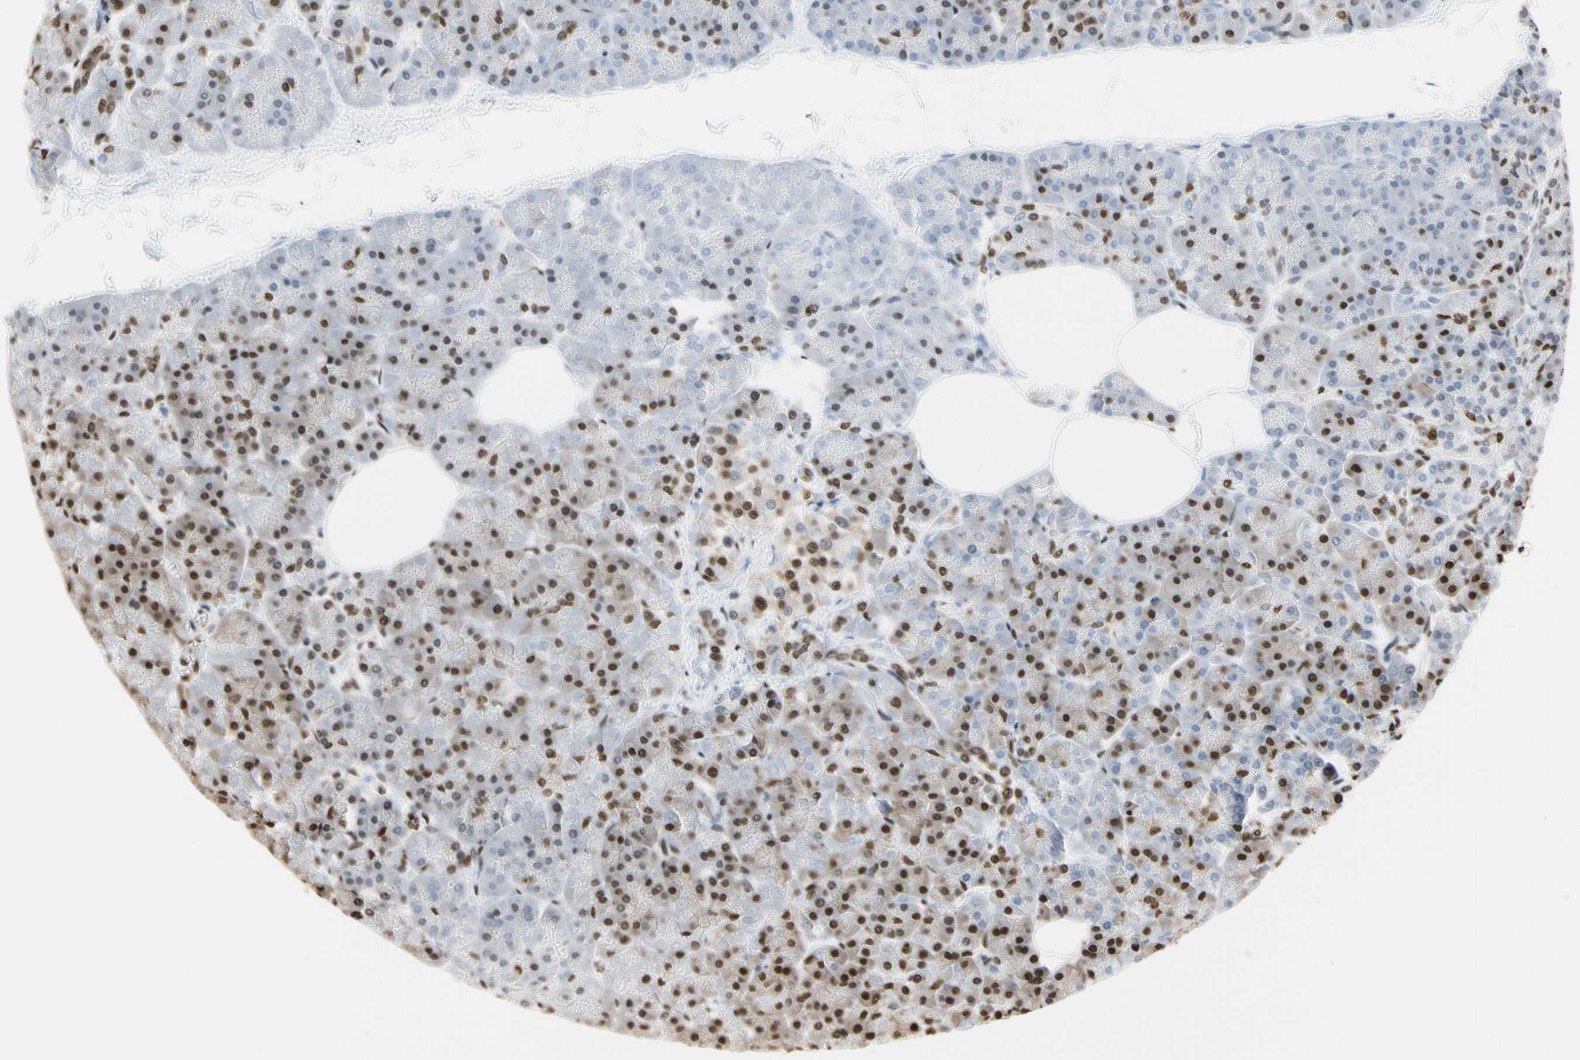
{"staining": {"intensity": "moderate", "quantity": "25%-75%", "location": "cytoplasmic/membranous,nuclear"}, "tissue": "pancreas", "cell_type": "Exocrine glandular cells", "image_type": "normal", "snomed": [{"axis": "morphology", "description": "Normal tissue, NOS"}, {"axis": "topography", "description": "Pancreas"}], "caption": "Immunohistochemical staining of unremarkable pancreas displays 25%-75% levels of moderate cytoplasmic/membranous,nuclear protein expression in about 25%-75% of exocrine glandular cells.", "gene": "HNRNPK", "patient": {"sex": "female", "age": 70}}